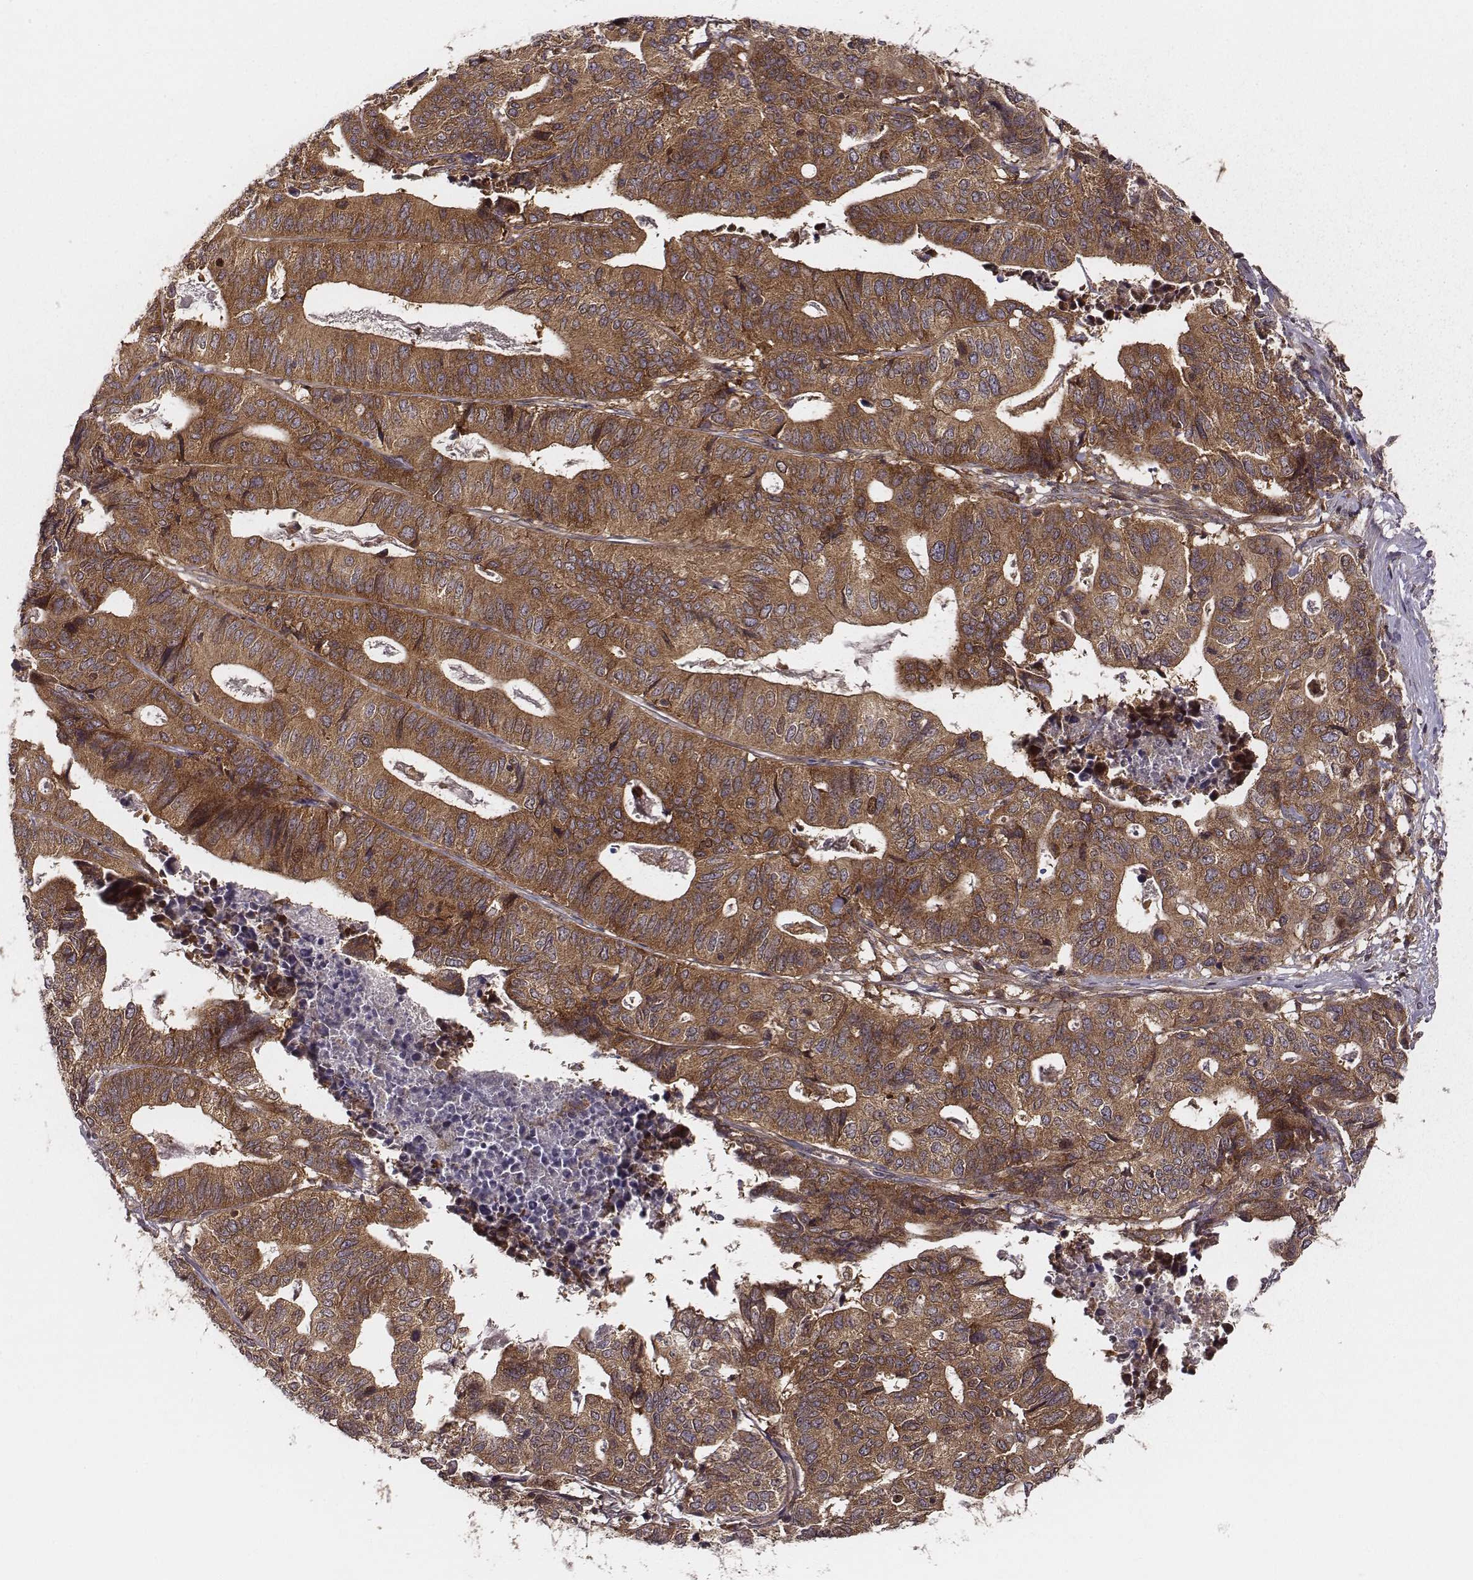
{"staining": {"intensity": "strong", "quantity": ">75%", "location": "cytoplasmic/membranous"}, "tissue": "stomach cancer", "cell_type": "Tumor cells", "image_type": "cancer", "snomed": [{"axis": "morphology", "description": "Adenocarcinoma, NOS"}, {"axis": "topography", "description": "Stomach, upper"}], "caption": "Immunohistochemistry (DAB (3,3'-diaminobenzidine)) staining of stomach cancer exhibits strong cytoplasmic/membranous protein positivity in about >75% of tumor cells. (Brightfield microscopy of DAB IHC at high magnification).", "gene": "VPS26A", "patient": {"sex": "female", "age": 67}}